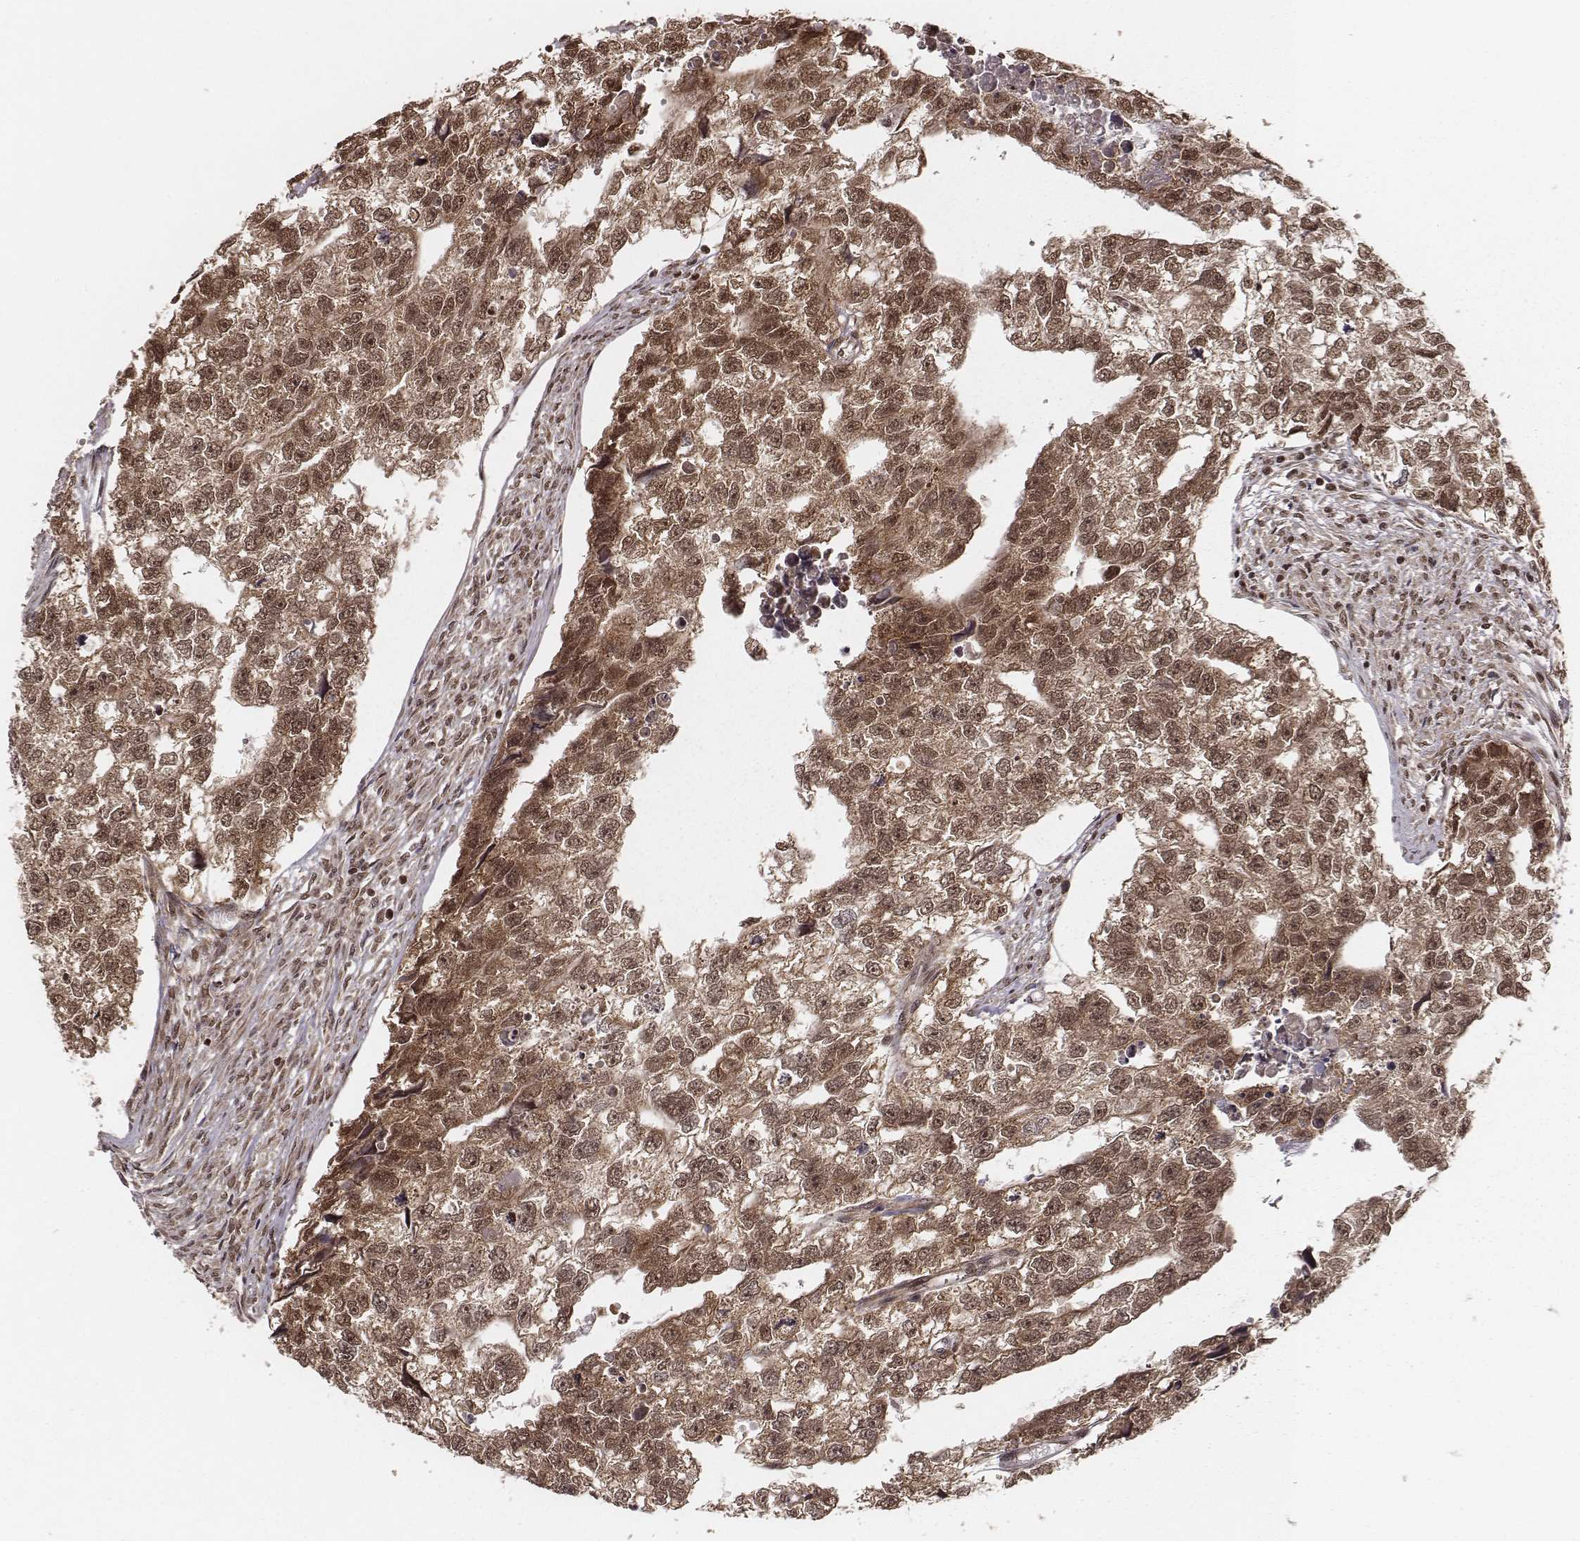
{"staining": {"intensity": "moderate", "quantity": ">75%", "location": "cytoplasmic/membranous,nuclear"}, "tissue": "testis cancer", "cell_type": "Tumor cells", "image_type": "cancer", "snomed": [{"axis": "morphology", "description": "Carcinoma, Embryonal, NOS"}, {"axis": "morphology", "description": "Teratoma, malignant, NOS"}, {"axis": "topography", "description": "Testis"}], "caption": "DAB immunohistochemical staining of human malignant teratoma (testis) demonstrates moderate cytoplasmic/membranous and nuclear protein positivity in about >75% of tumor cells. (IHC, brightfield microscopy, high magnification).", "gene": "NFX1", "patient": {"sex": "male", "age": 44}}